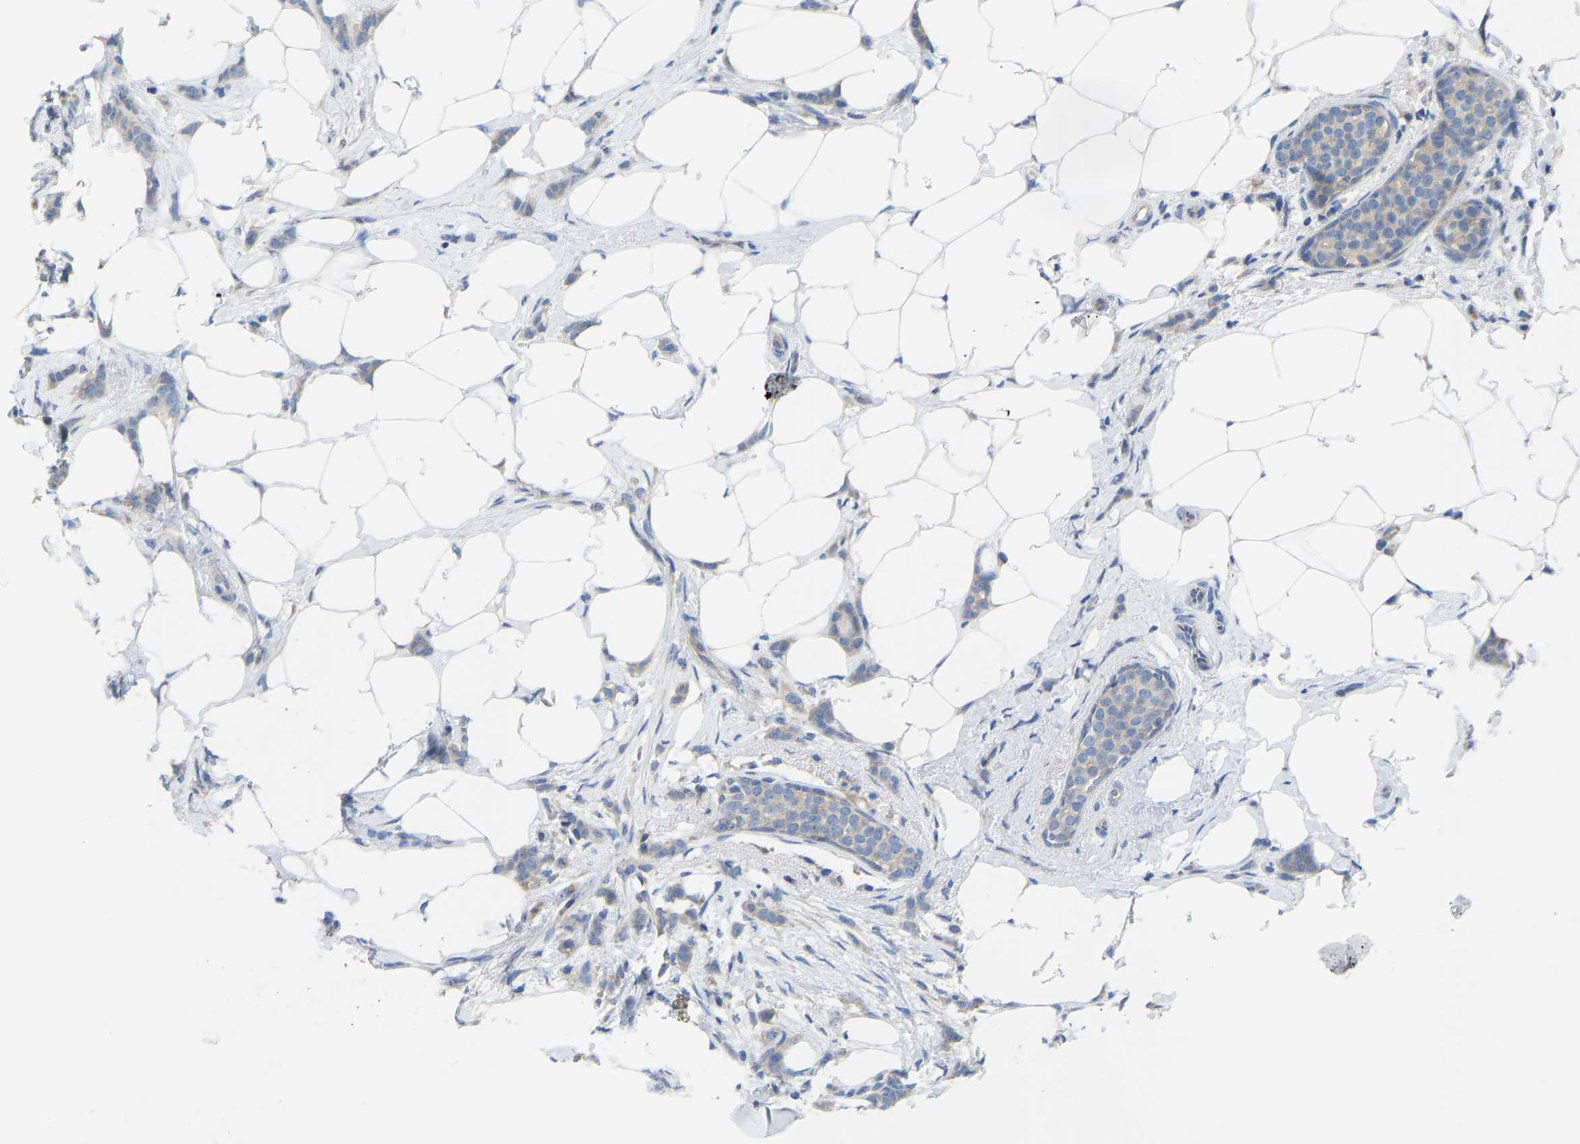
{"staining": {"intensity": "weak", "quantity": "<25%", "location": "cytoplasmic/membranous"}, "tissue": "breast cancer", "cell_type": "Tumor cells", "image_type": "cancer", "snomed": [{"axis": "morphology", "description": "Lobular carcinoma, in situ"}, {"axis": "morphology", "description": "Lobular carcinoma"}, {"axis": "topography", "description": "Breast"}], "caption": "Tumor cells are negative for protein expression in human breast cancer (lobular carcinoma in situ).", "gene": "PPP3CA", "patient": {"sex": "female", "age": 41}}